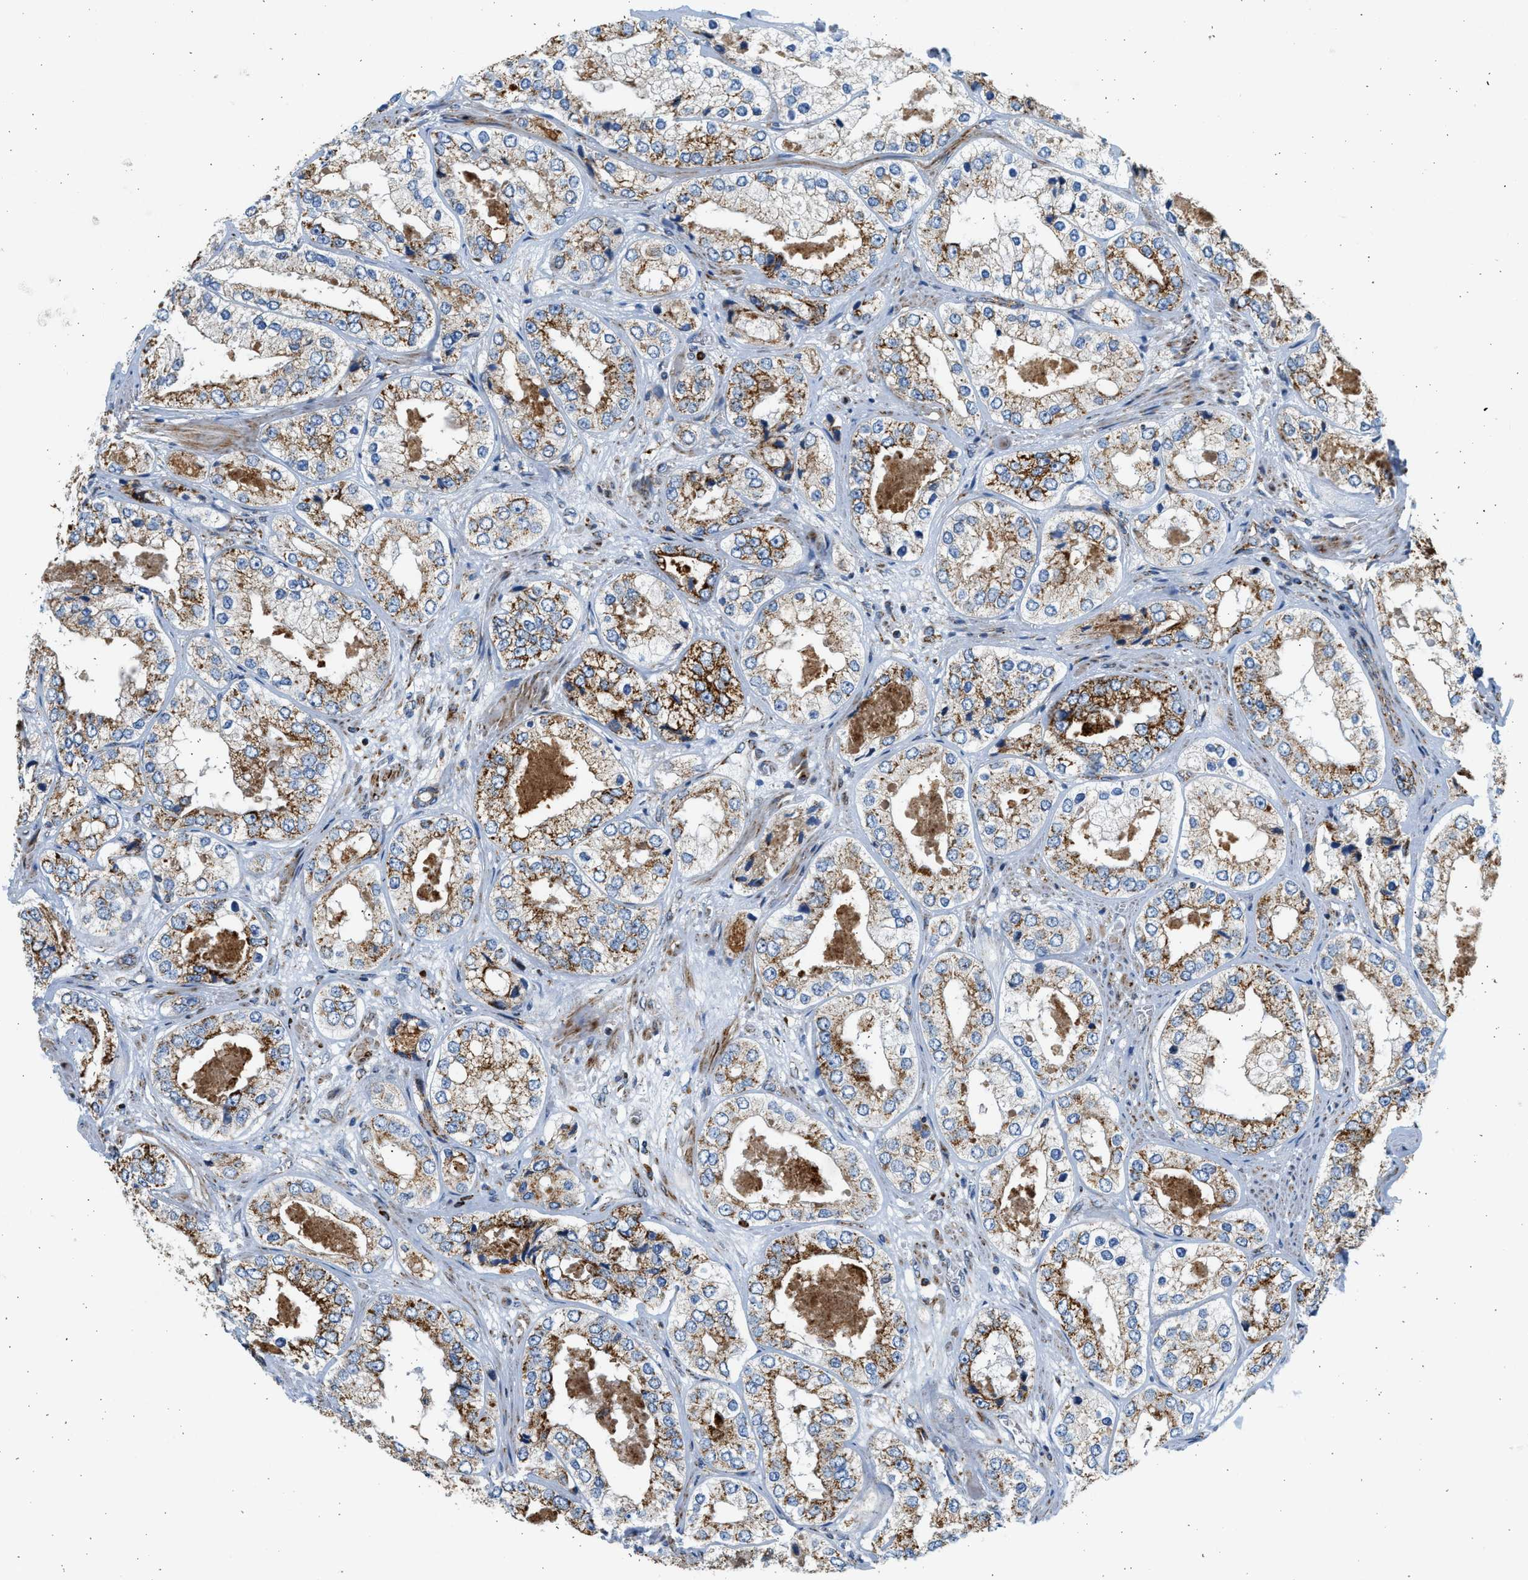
{"staining": {"intensity": "strong", "quantity": ">75%", "location": "cytoplasmic/membranous"}, "tissue": "prostate cancer", "cell_type": "Tumor cells", "image_type": "cancer", "snomed": [{"axis": "morphology", "description": "Adenocarcinoma, High grade"}, {"axis": "topography", "description": "Prostate"}], "caption": "Immunohistochemistry of prostate cancer (adenocarcinoma (high-grade)) exhibits high levels of strong cytoplasmic/membranous expression in about >75% of tumor cells.", "gene": "KCNMB3", "patient": {"sex": "male", "age": 61}}